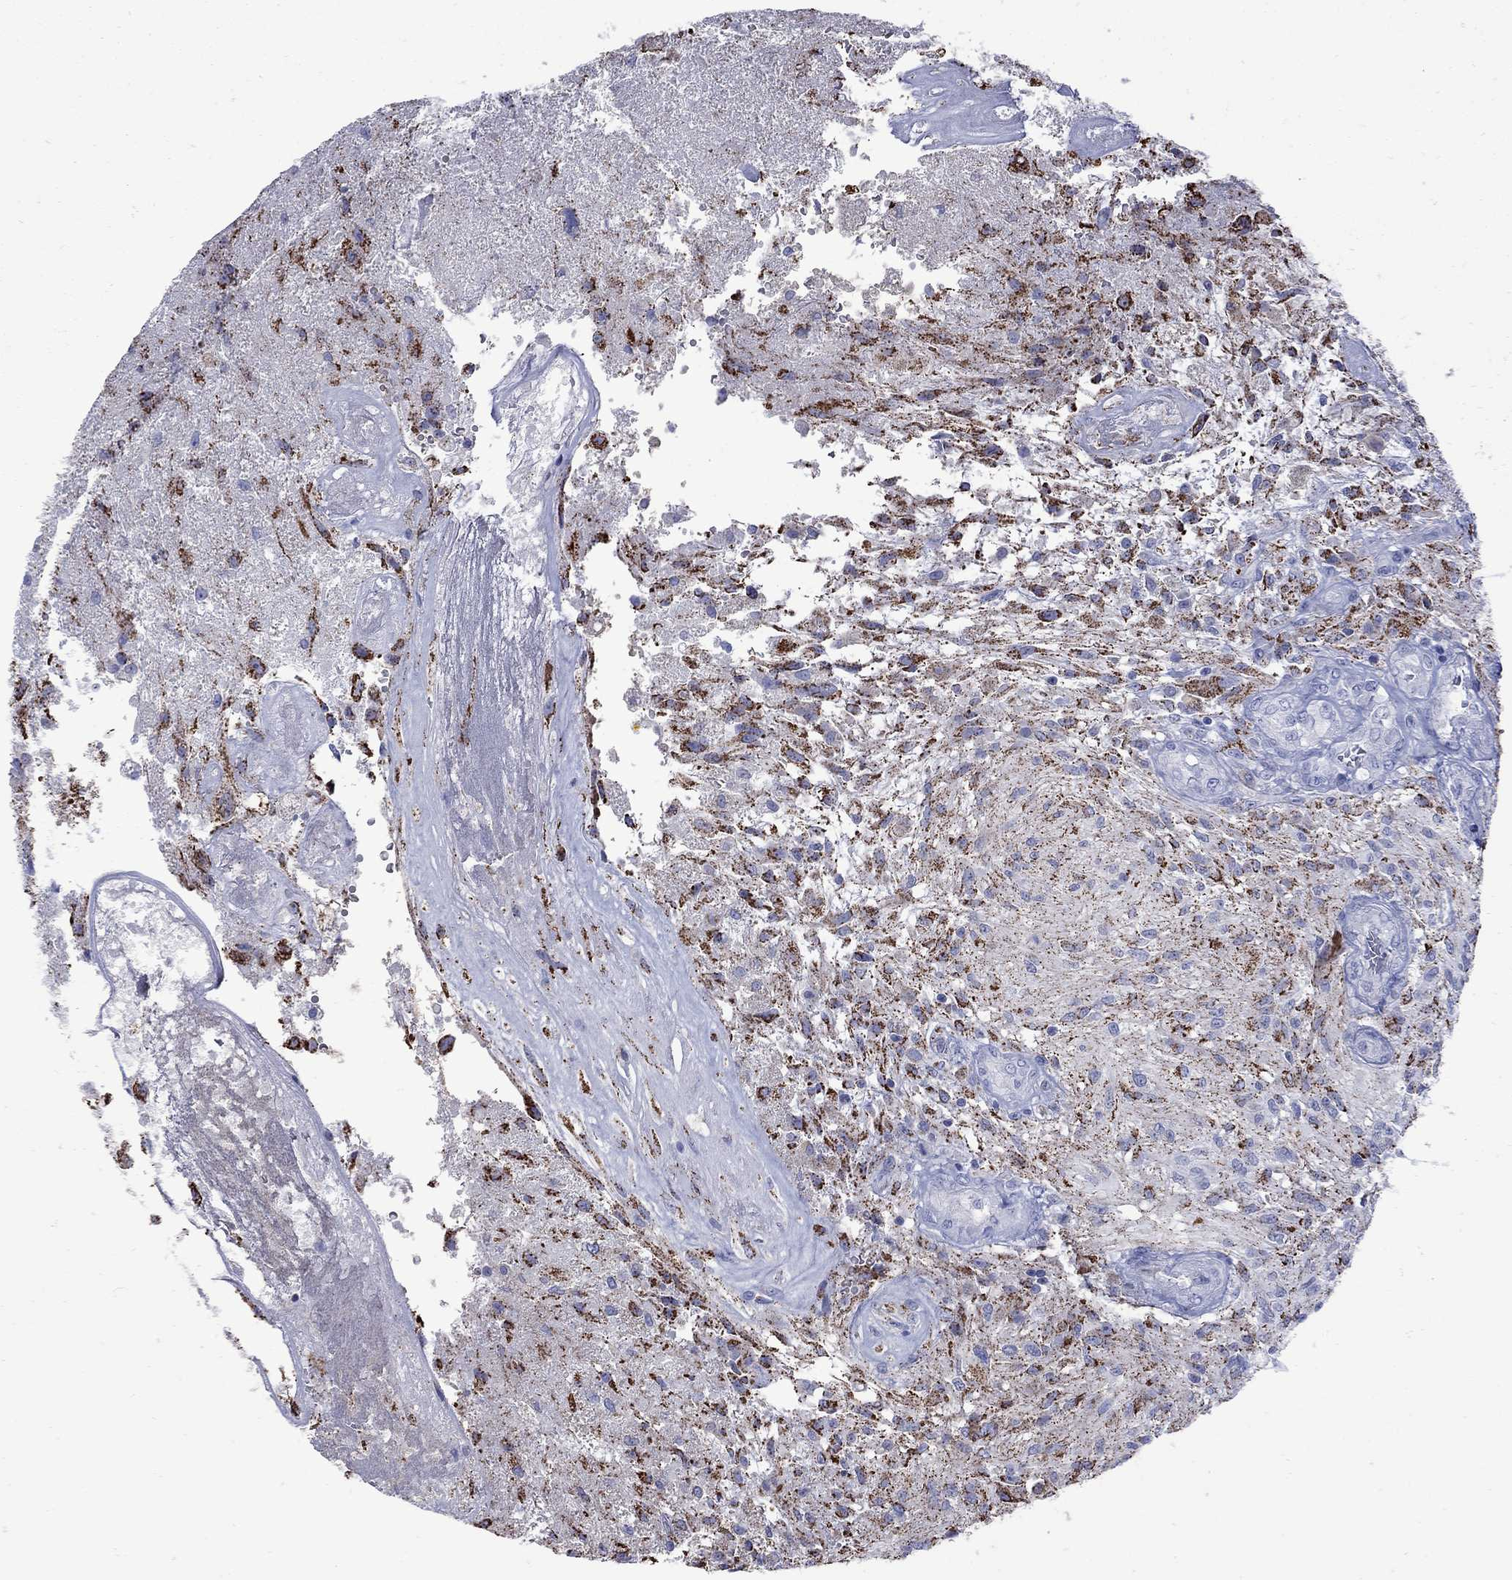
{"staining": {"intensity": "strong", "quantity": "<25%", "location": "cytoplasmic/membranous"}, "tissue": "glioma", "cell_type": "Tumor cells", "image_type": "cancer", "snomed": [{"axis": "morphology", "description": "Glioma, malignant, High grade"}, {"axis": "topography", "description": "Brain"}], "caption": "Protein expression analysis of glioma demonstrates strong cytoplasmic/membranous positivity in about <25% of tumor cells.", "gene": "SESTD1", "patient": {"sex": "male", "age": 56}}